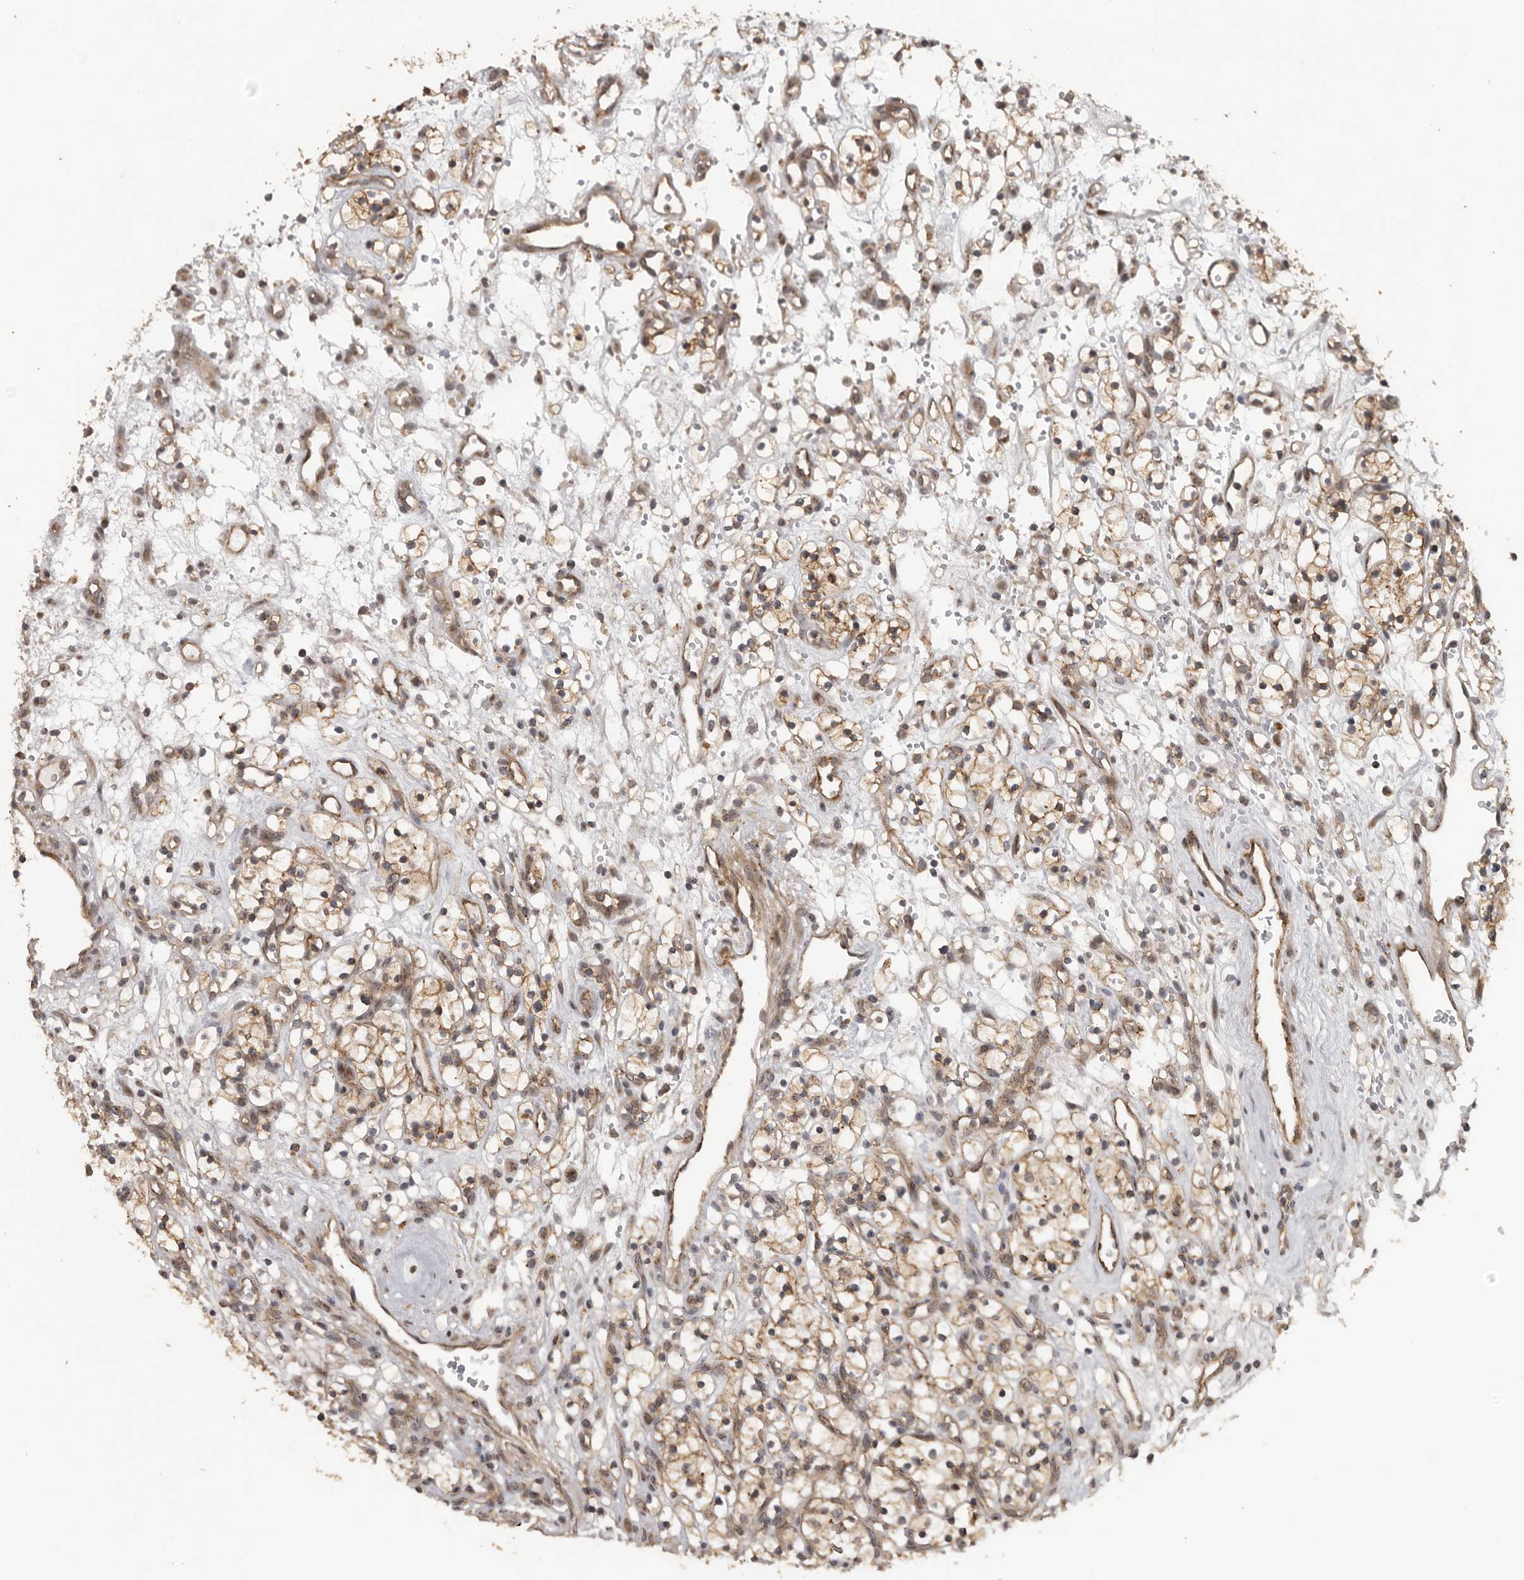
{"staining": {"intensity": "moderate", "quantity": ">75%", "location": "cytoplasmic/membranous"}, "tissue": "renal cancer", "cell_type": "Tumor cells", "image_type": "cancer", "snomed": [{"axis": "morphology", "description": "Adenocarcinoma, NOS"}, {"axis": "topography", "description": "Kidney"}], "caption": "Protein staining of adenocarcinoma (renal) tissue displays moderate cytoplasmic/membranous staining in approximately >75% of tumor cells.", "gene": "CEP350", "patient": {"sex": "female", "age": 57}}